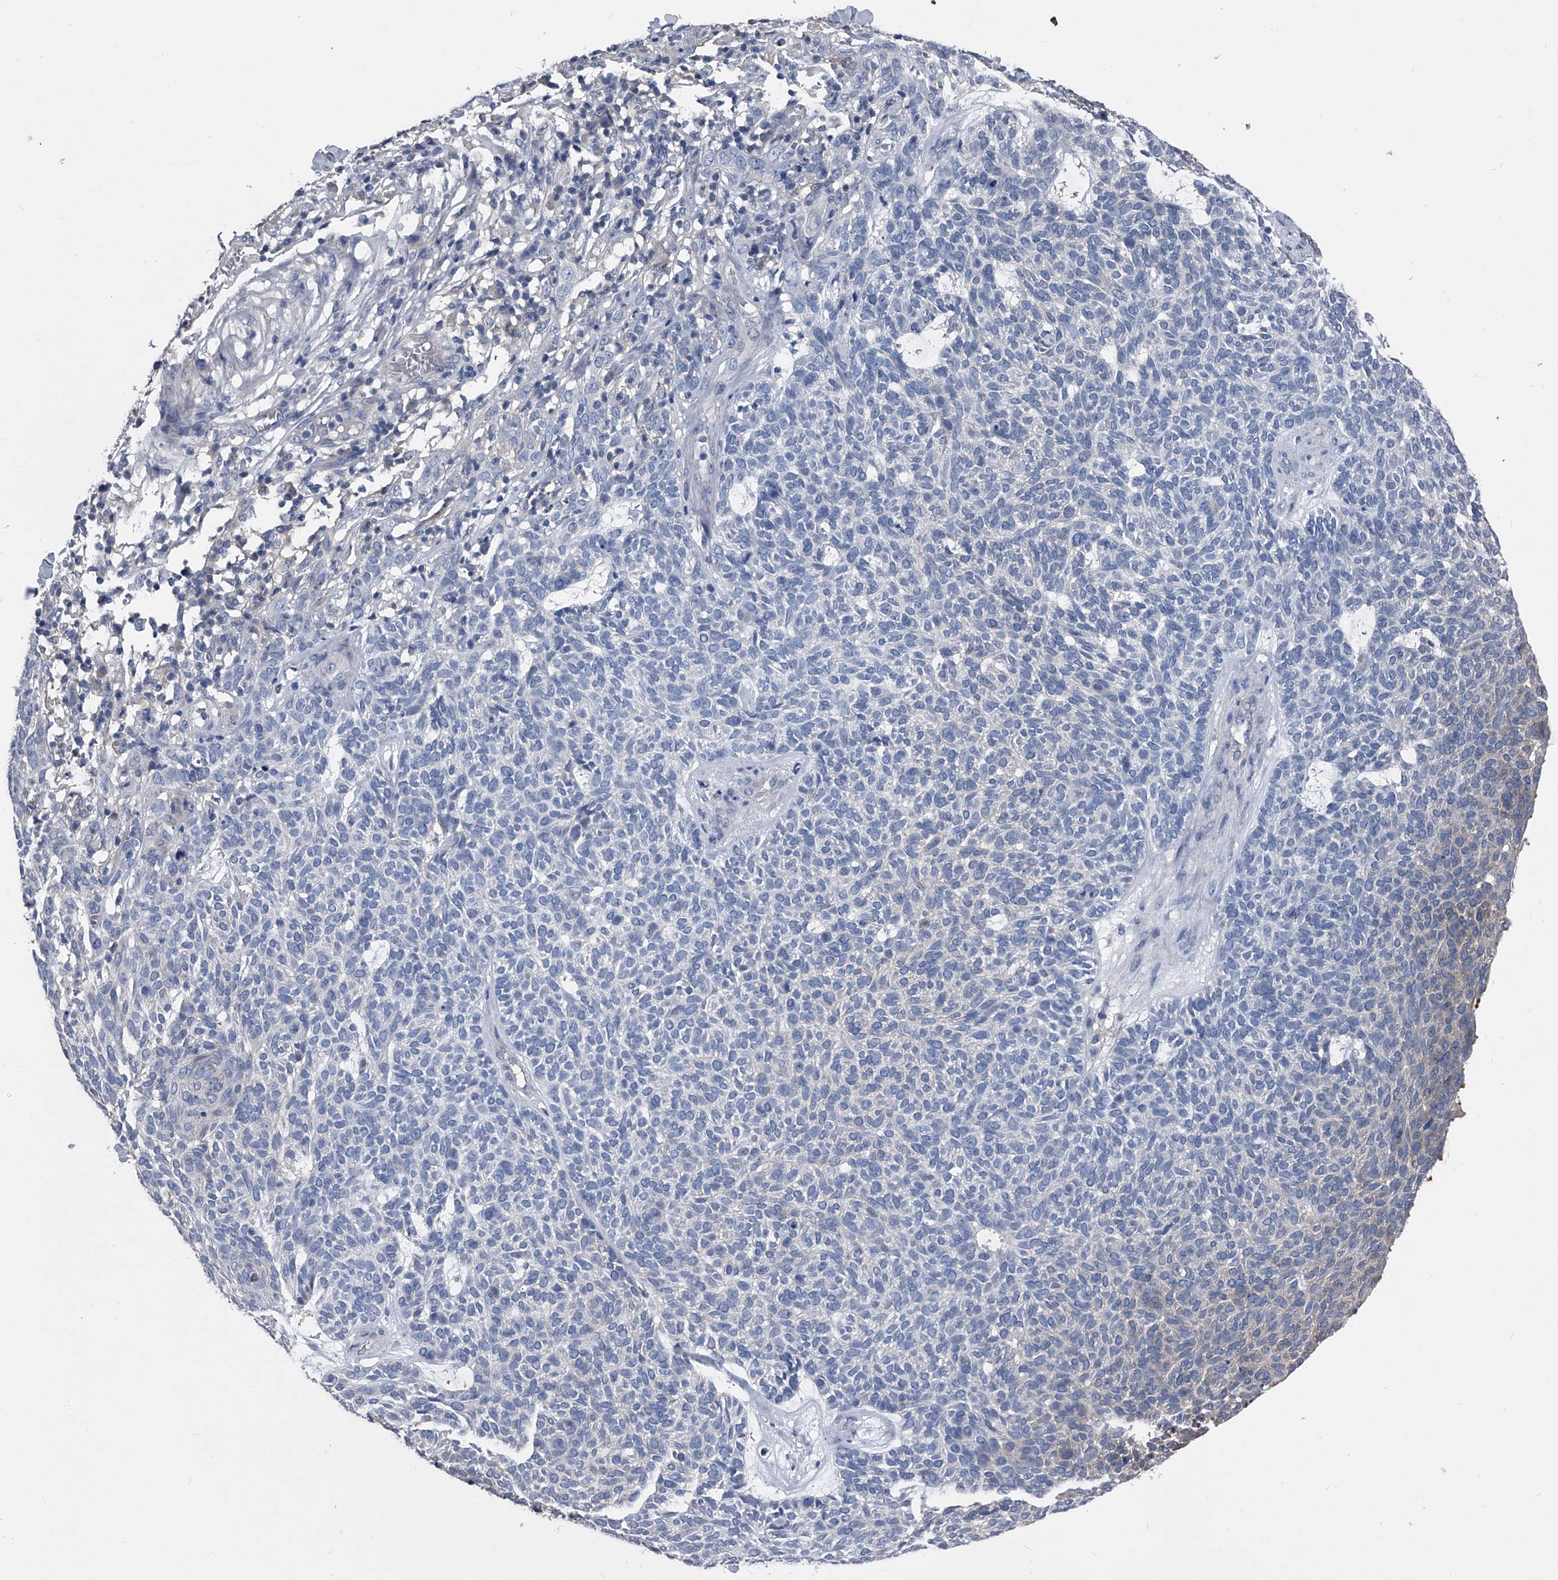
{"staining": {"intensity": "negative", "quantity": "none", "location": "none"}, "tissue": "skin cancer", "cell_type": "Tumor cells", "image_type": "cancer", "snomed": [{"axis": "morphology", "description": "Squamous cell carcinoma, NOS"}, {"axis": "topography", "description": "Skin"}], "caption": "Immunohistochemistry of human skin cancer (squamous cell carcinoma) demonstrates no positivity in tumor cells. Nuclei are stained in blue.", "gene": "KIF13A", "patient": {"sex": "female", "age": 90}}